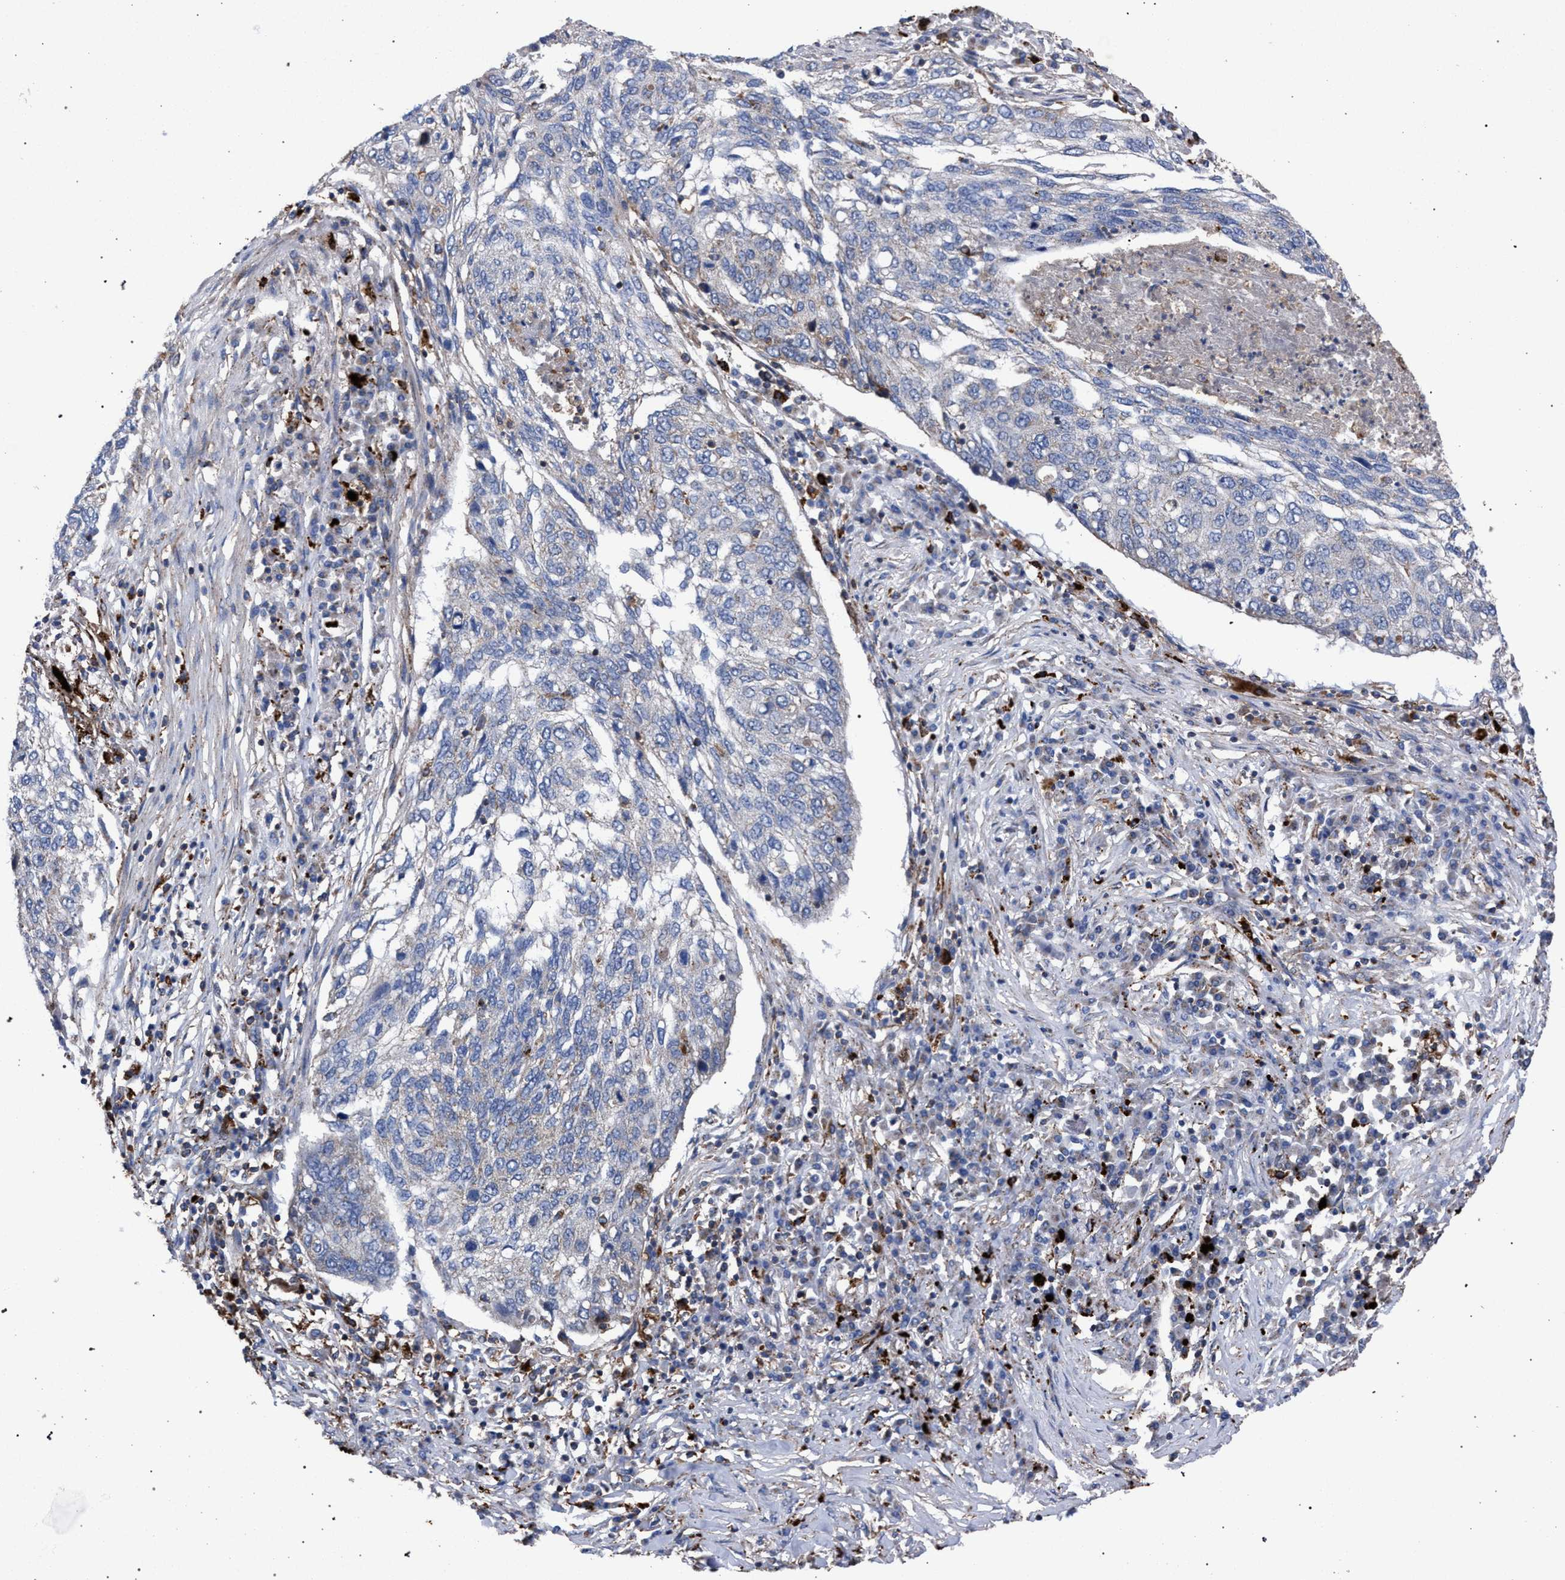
{"staining": {"intensity": "negative", "quantity": "none", "location": "none"}, "tissue": "lung cancer", "cell_type": "Tumor cells", "image_type": "cancer", "snomed": [{"axis": "morphology", "description": "Squamous cell carcinoma, NOS"}, {"axis": "topography", "description": "Lung"}], "caption": "Image shows no protein expression in tumor cells of lung cancer (squamous cell carcinoma) tissue. (DAB immunohistochemistry, high magnification).", "gene": "PPT1", "patient": {"sex": "female", "age": 63}}